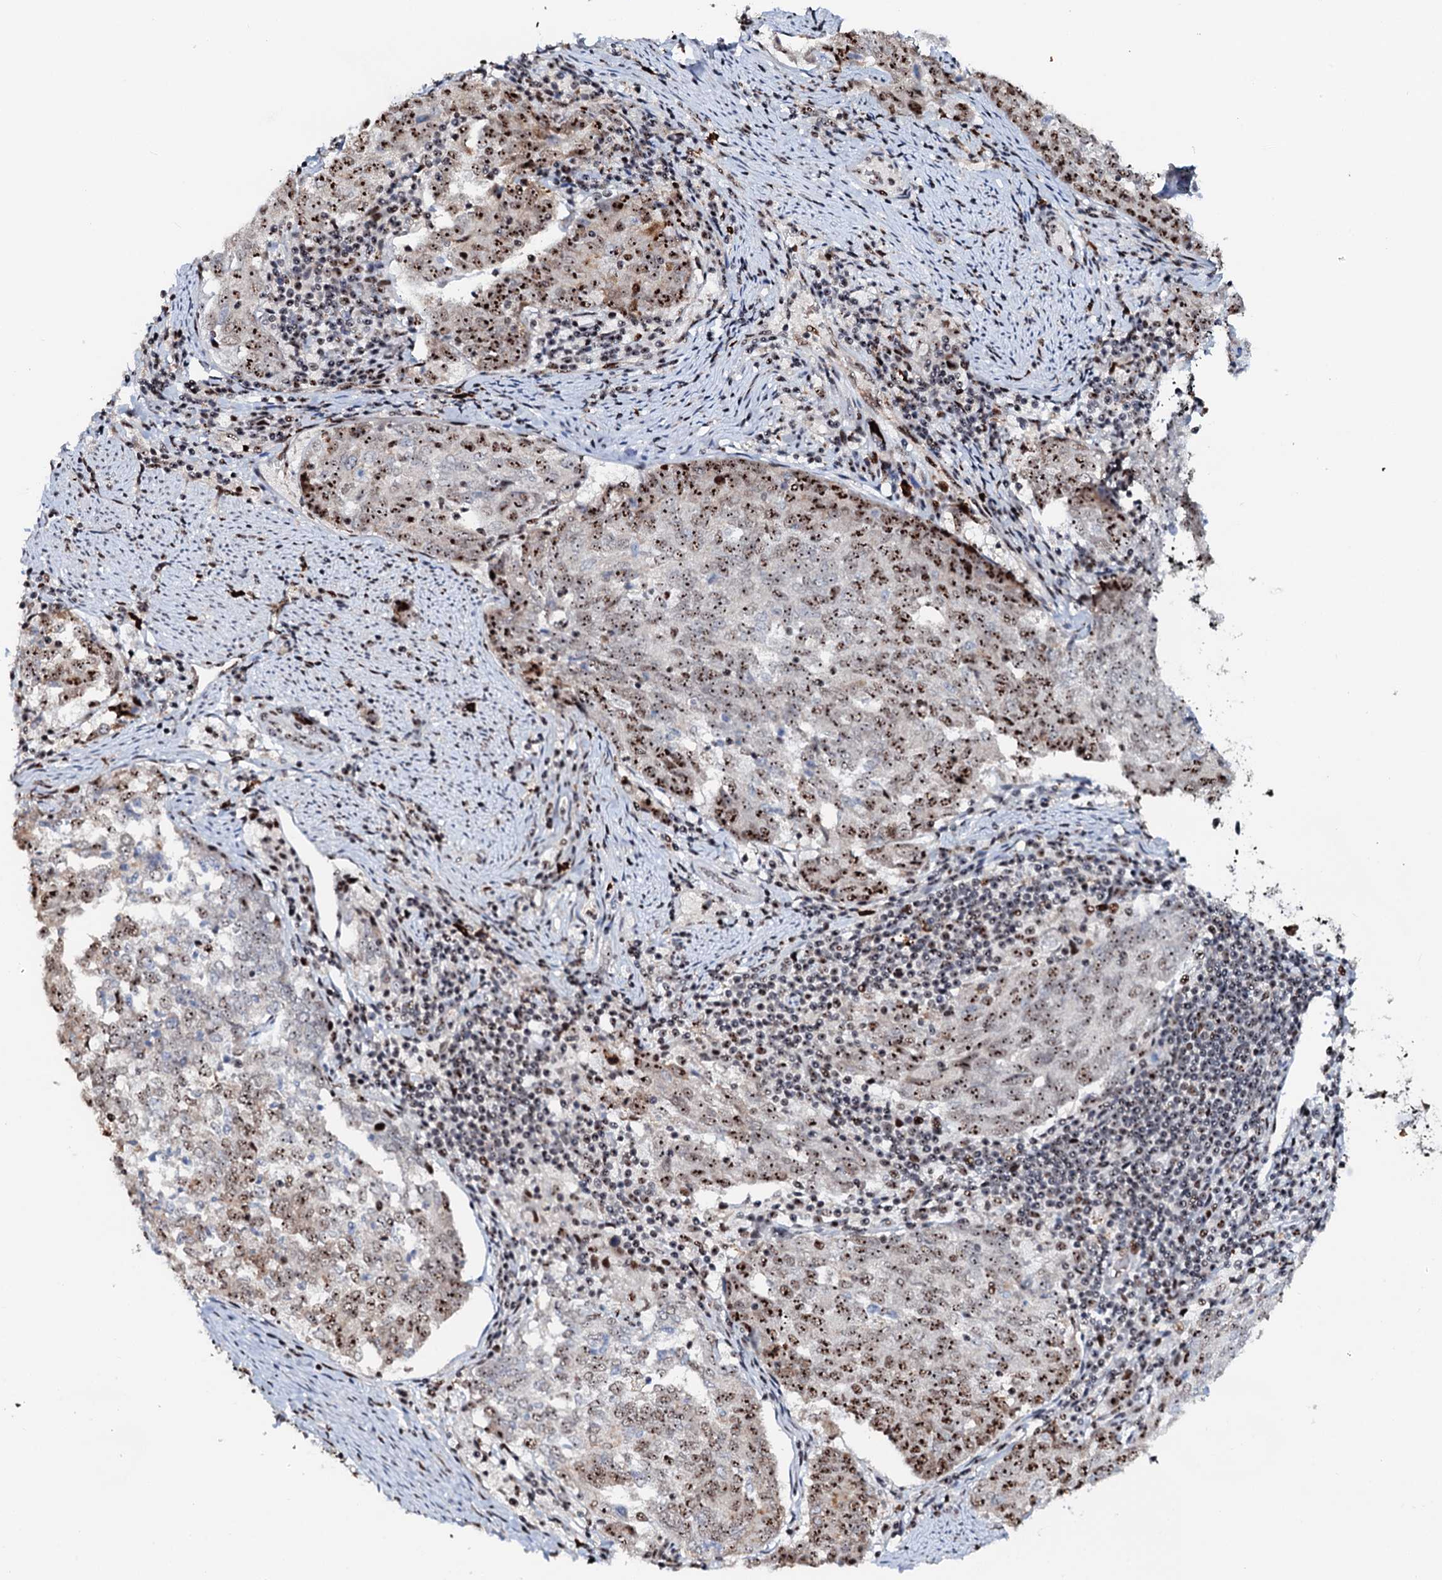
{"staining": {"intensity": "moderate", "quantity": "25%-75%", "location": "nuclear"}, "tissue": "endometrial cancer", "cell_type": "Tumor cells", "image_type": "cancer", "snomed": [{"axis": "morphology", "description": "Adenocarcinoma, NOS"}, {"axis": "topography", "description": "Endometrium"}], "caption": "Immunohistochemical staining of human endometrial adenocarcinoma exhibits medium levels of moderate nuclear expression in about 25%-75% of tumor cells.", "gene": "NEUROG3", "patient": {"sex": "female", "age": 80}}